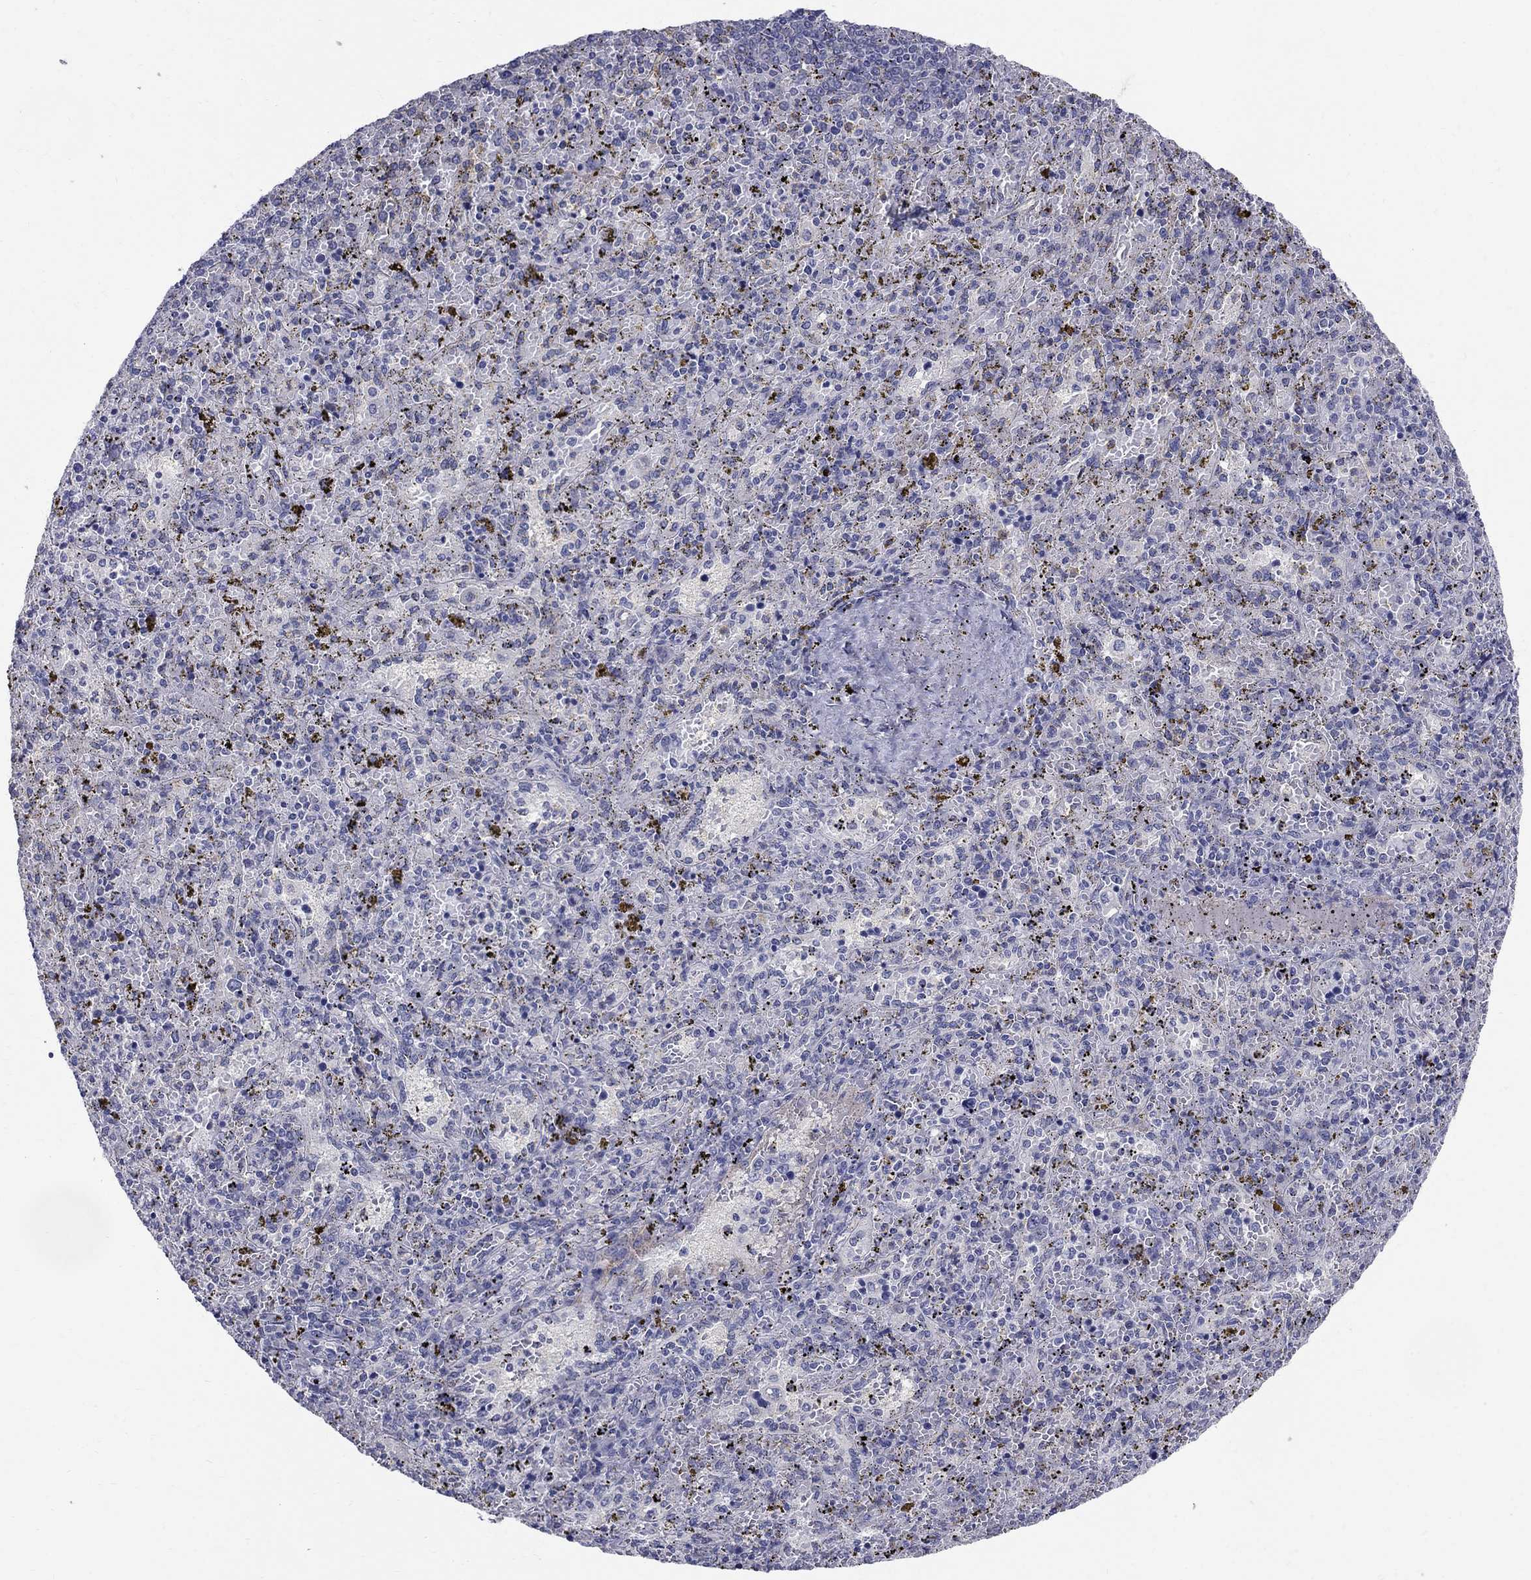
{"staining": {"intensity": "negative", "quantity": "none", "location": "none"}, "tissue": "spleen", "cell_type": "Cells in red pulp", "image_type": "normal", "snomed": [{"axis": "morphology", "description": "Normal tissue, NOS"}, {"axis": "topography", "description": "Spleen"}], "caption": "A high-resolution photomicrograph shows immunohistochemistry staining of benign spleen, which demonstrates no significant expression in cells in red pulp. (Brightfield microscopy of DAB (3,3'-diaminobenzidine) IHC at high magnification).", "gene": "TP53TG5", "patient": {"sex": "female", "age": 50}}